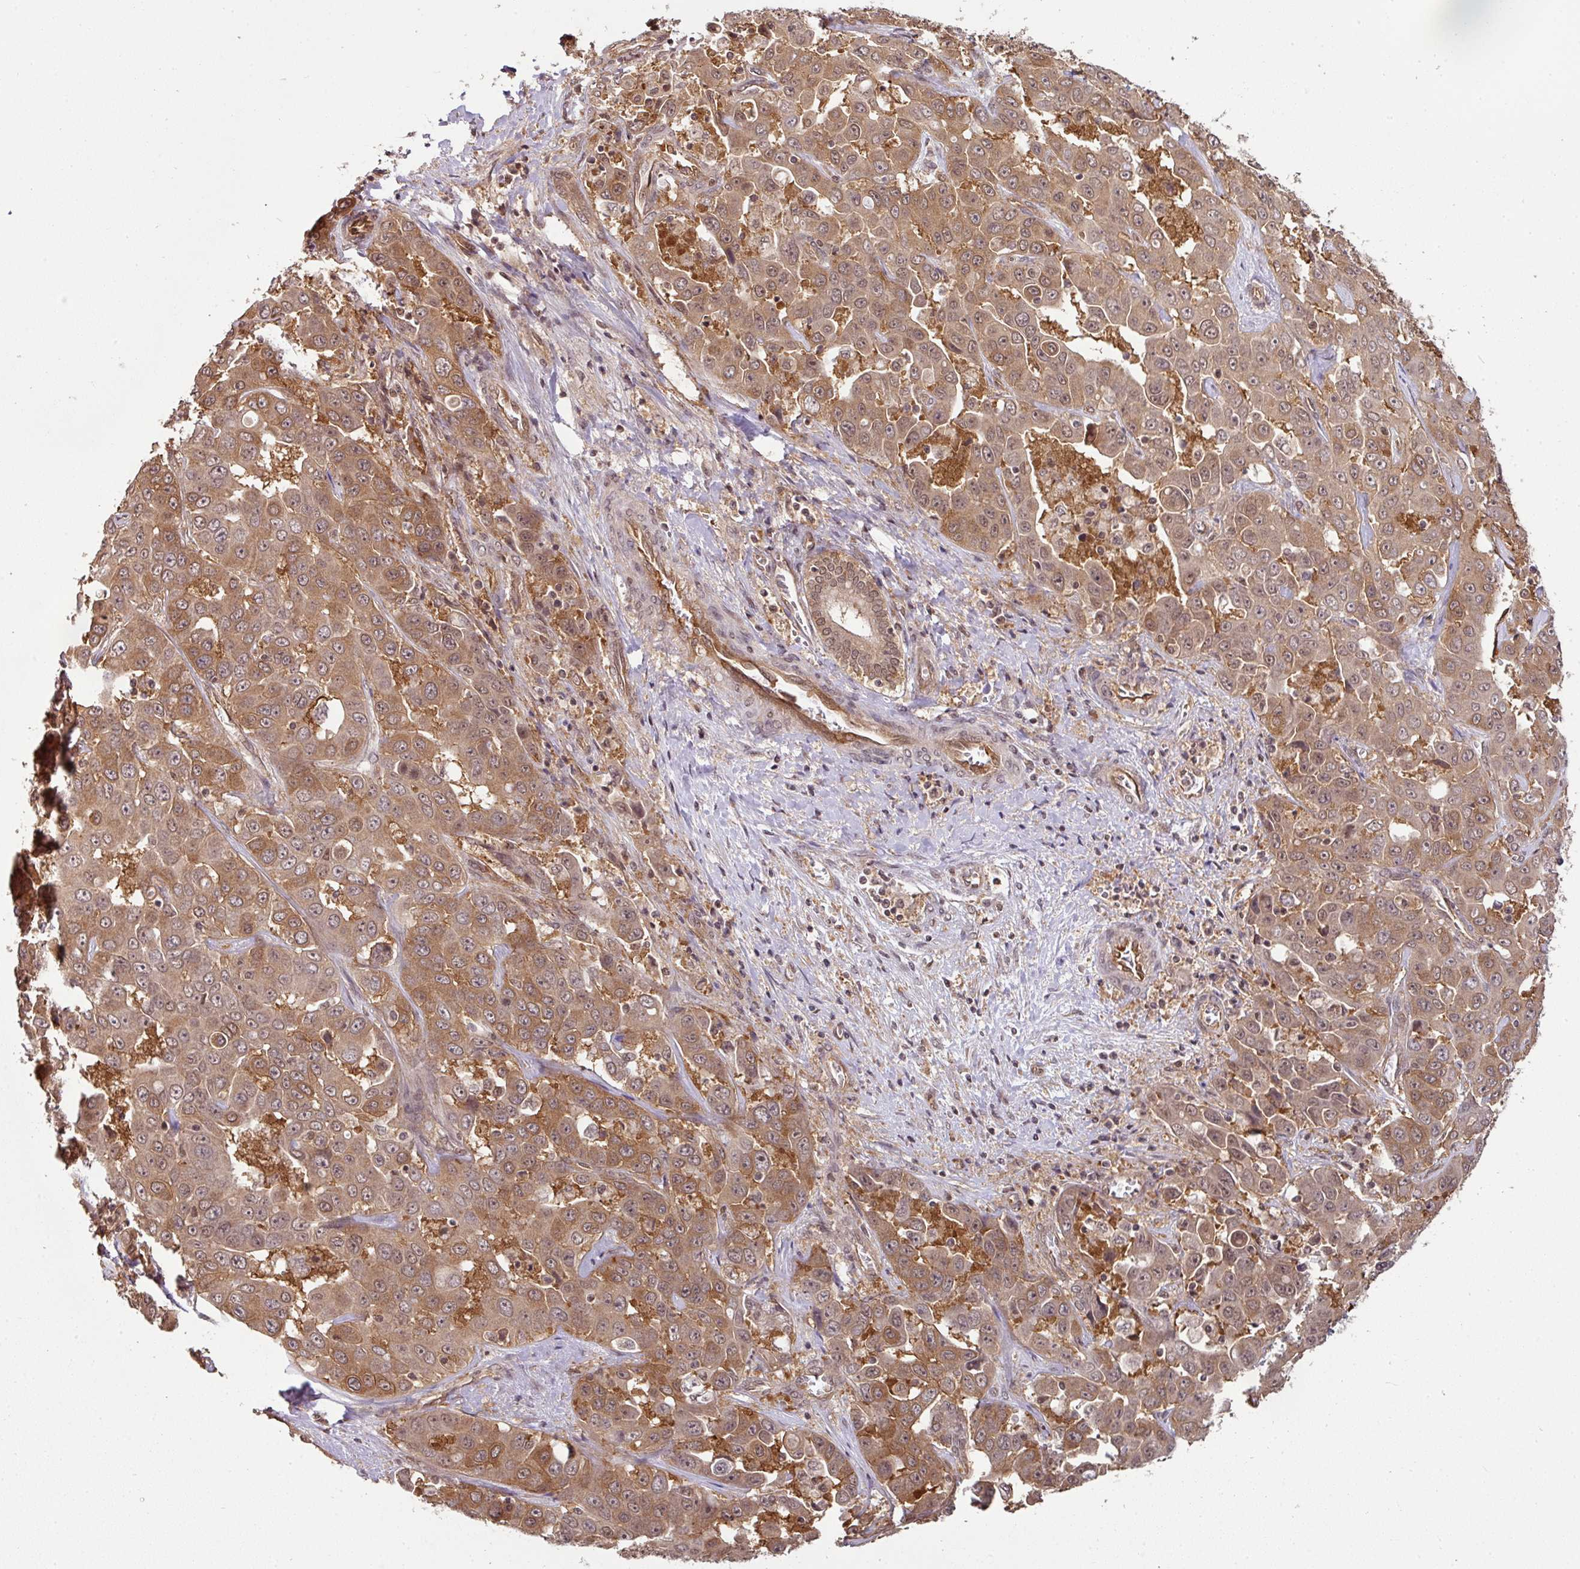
{"staining": {"intensity": "moderate", "quantity": ">75%", "location": "cytoplasmic/membranous"}, "tissue": "liver cancer", "cell_type": "Tumor cells", "image_type": "cancer", "snomed": [{"axis": "morphology", "description": "Cholangiocarcinoma"}, {"axis": "topography", "description": "Liver"}], "caption": "Immunohistochemistry (IHC) of liver cholangiocarcinoma shows medium levels of moderate cytoplasmic/membranous expression in approximately >75% of tumor cells.", "gene": "ANKRD18A", "patient": {"sex": "female", "age": 52}}